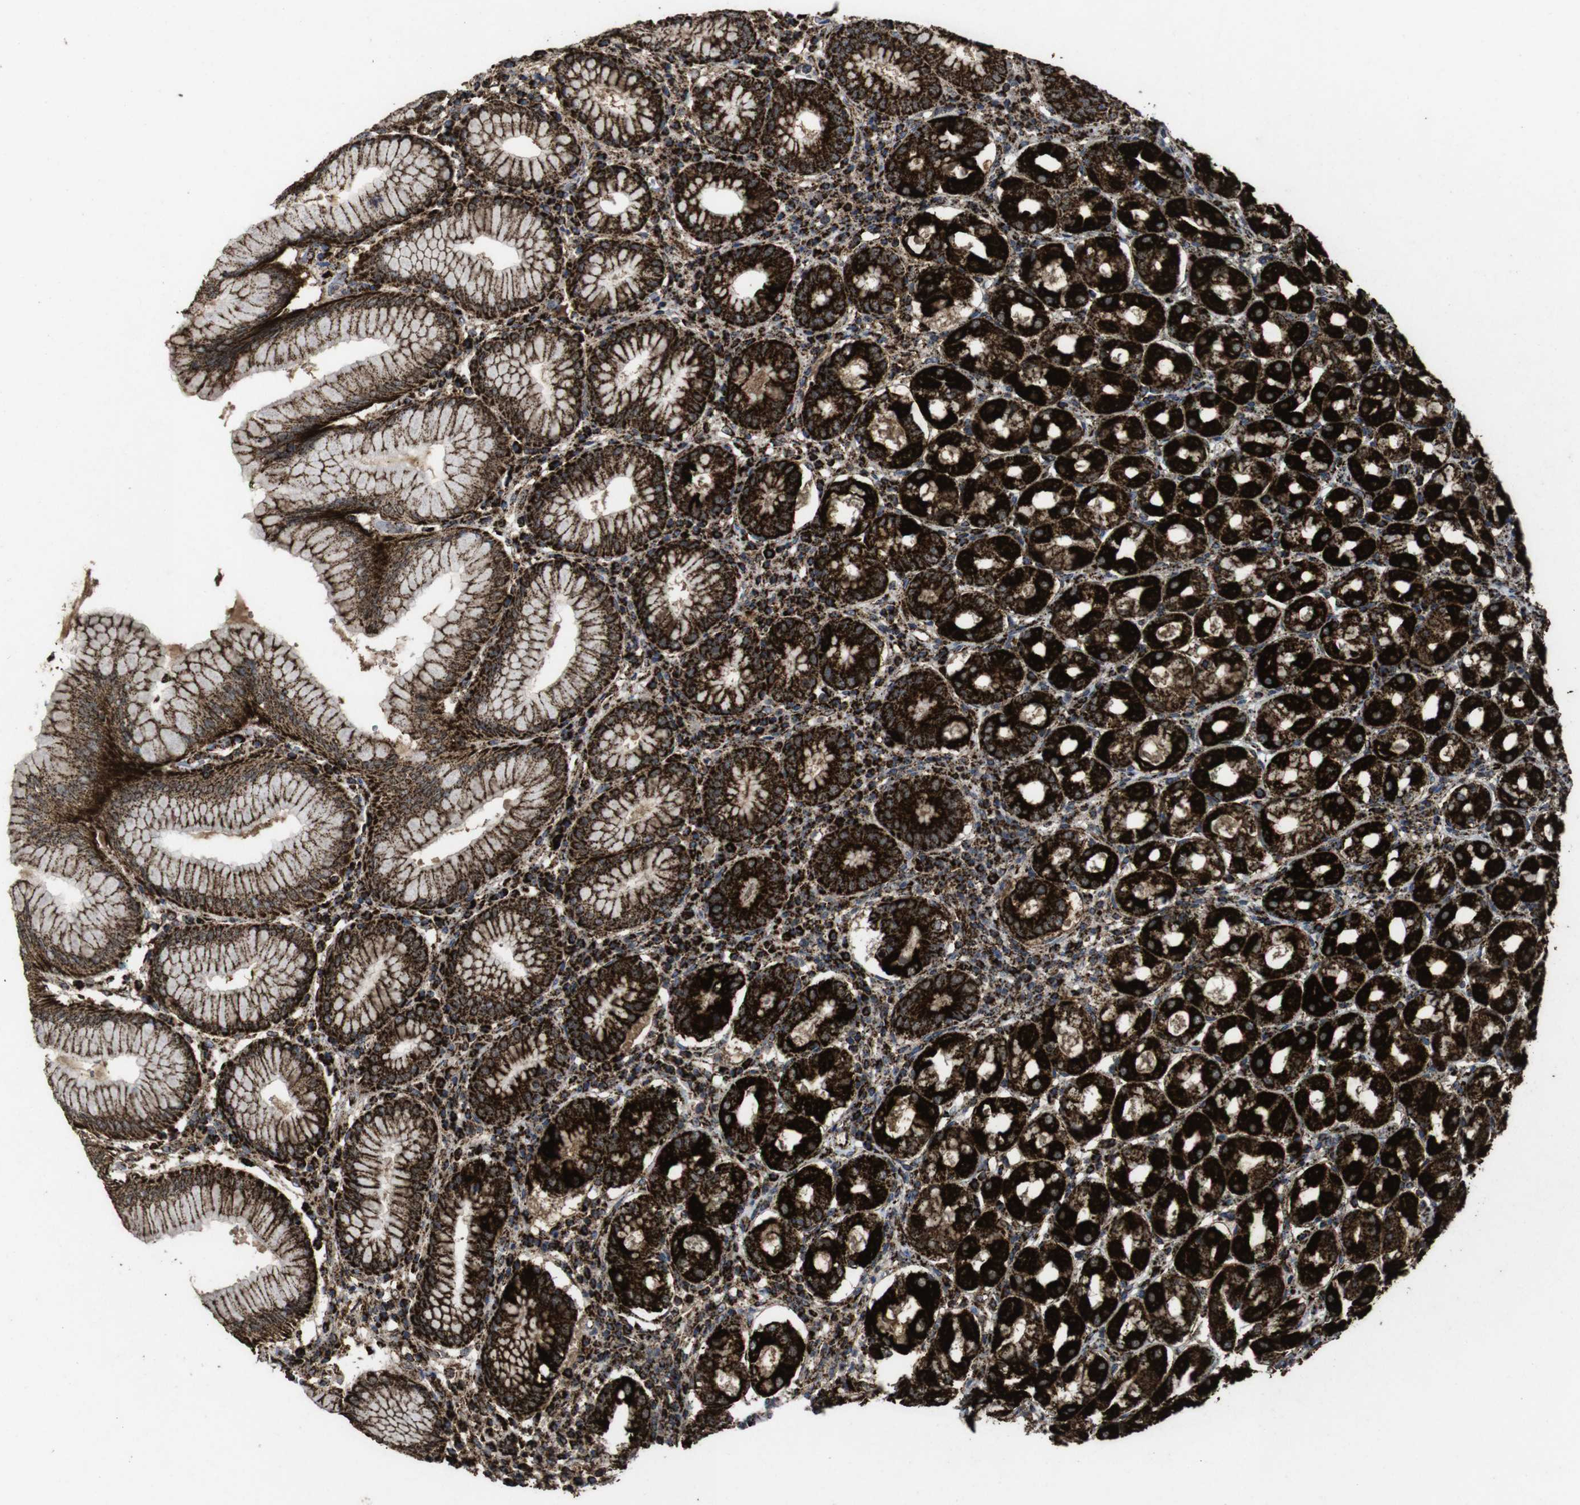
{"staining": {"intensity": "strong", "quantity": ">75%", "location": "cytoplasmic/membranous"}, "tissue": "stomach", "cell_type": "Glandular cells", "image_type": "normal", "snomed": [{"axis": "morphology", "description": "Normal tissue, NOS"}, {"axis": "topography", "description": "Stomach"}, {"axis": "topography", "description": "Stomach, lower"}], "caption": "Stomach stained with a brown dye exhibits strong cytoplasmic/membranous positive positivity in about >75% of glandular cells.", "gene": "ATP5F1A", "patient": {"sex": "female", "age": 56}}